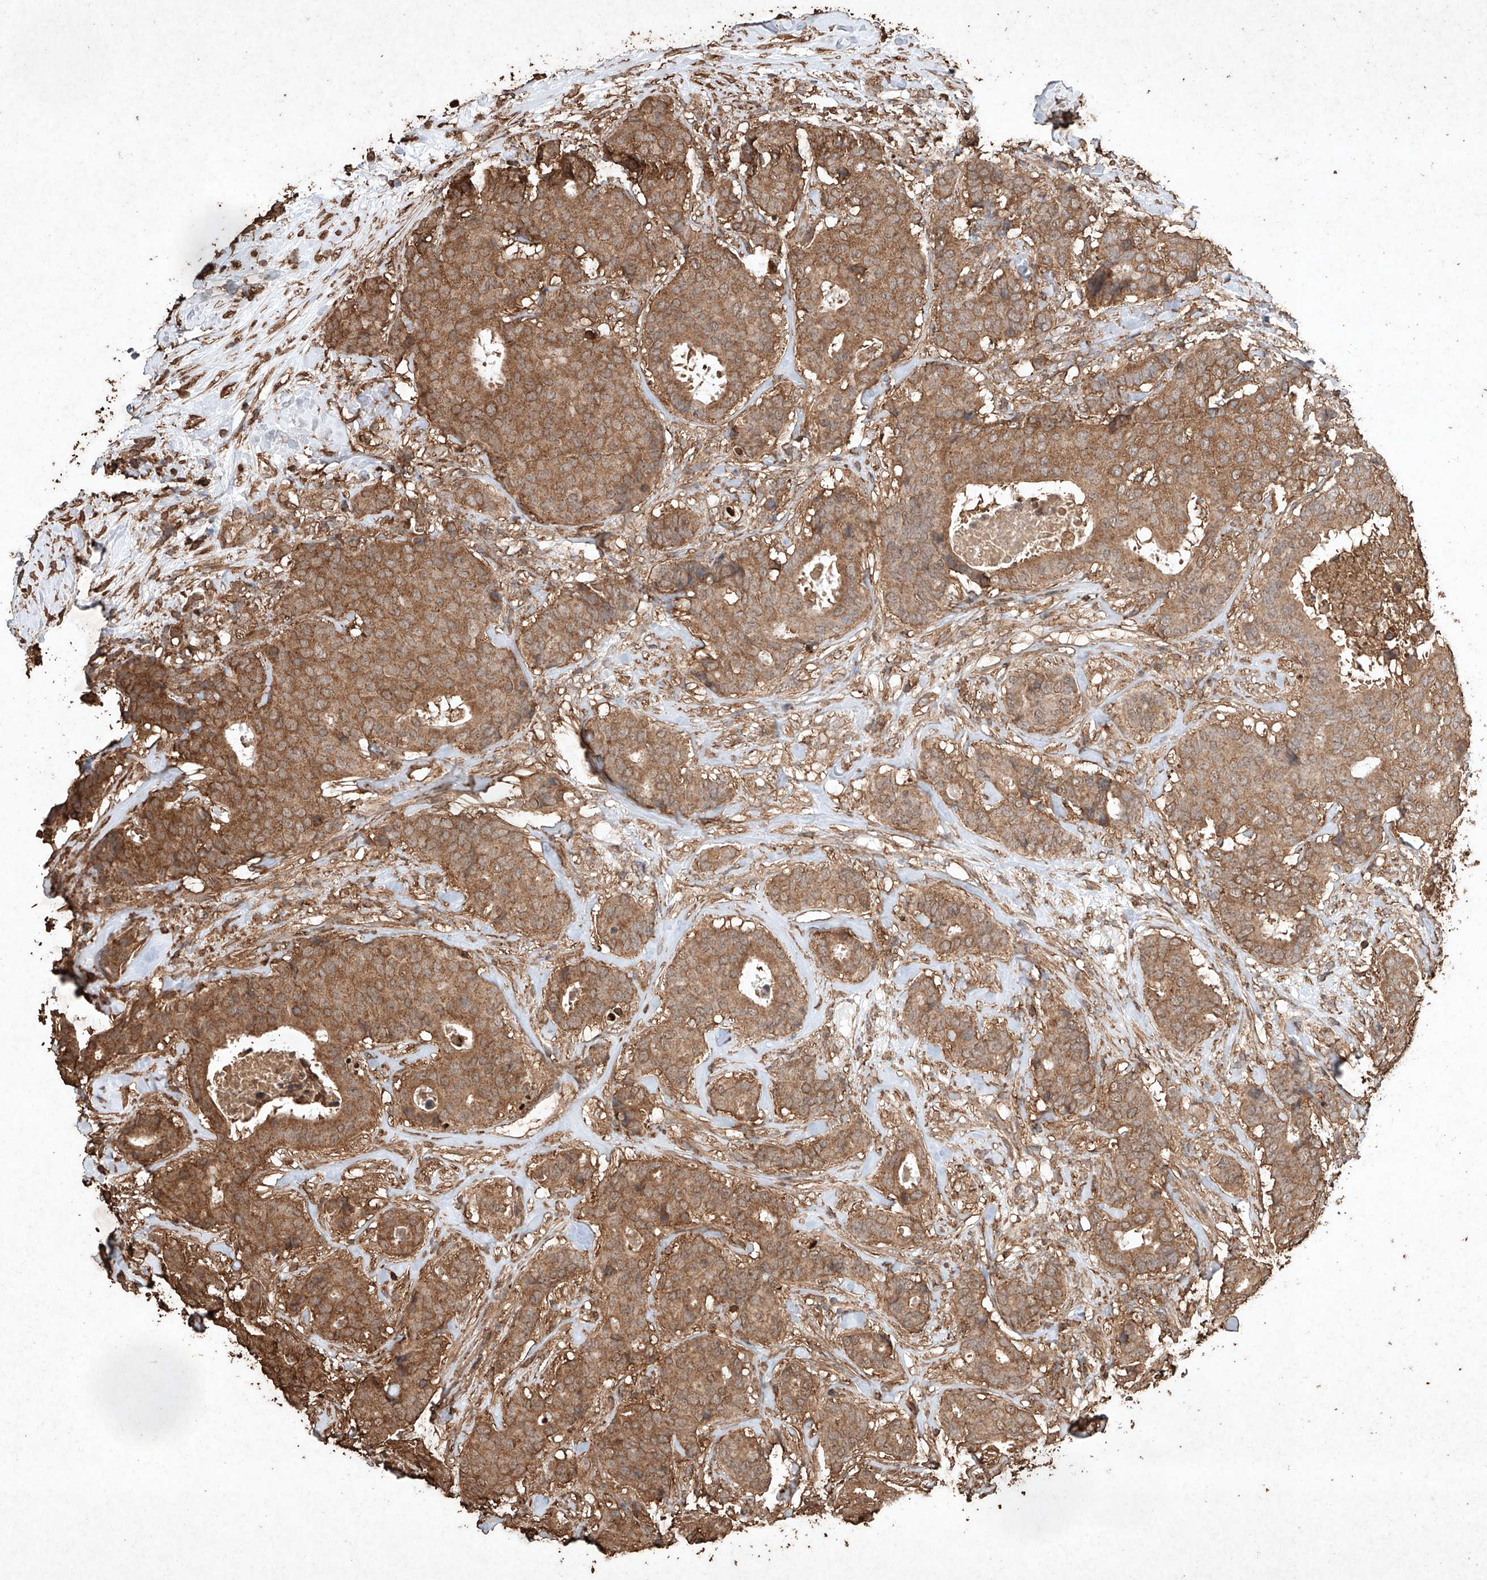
{"staining": {"intensity": "moderate", "quantity": ">75%", "location": "cytoplasmic/membranous"}, "tissue": "breast cancer", "cell_type": "Tumor cells", "image_type": "cancer", "snomed": [{"axis": "morphology", "description": "Duct carcinoma"}, {"axis": "topography", "description": "Breast"}], "caption": "Breast cancer was stained to show a protein in brown. There is medium levels of moderate cytoplasmic/membranous staining in about >75% of tumor cells.", "gene": "M6PR", "patient": {"sex": "female", "age": 75}}